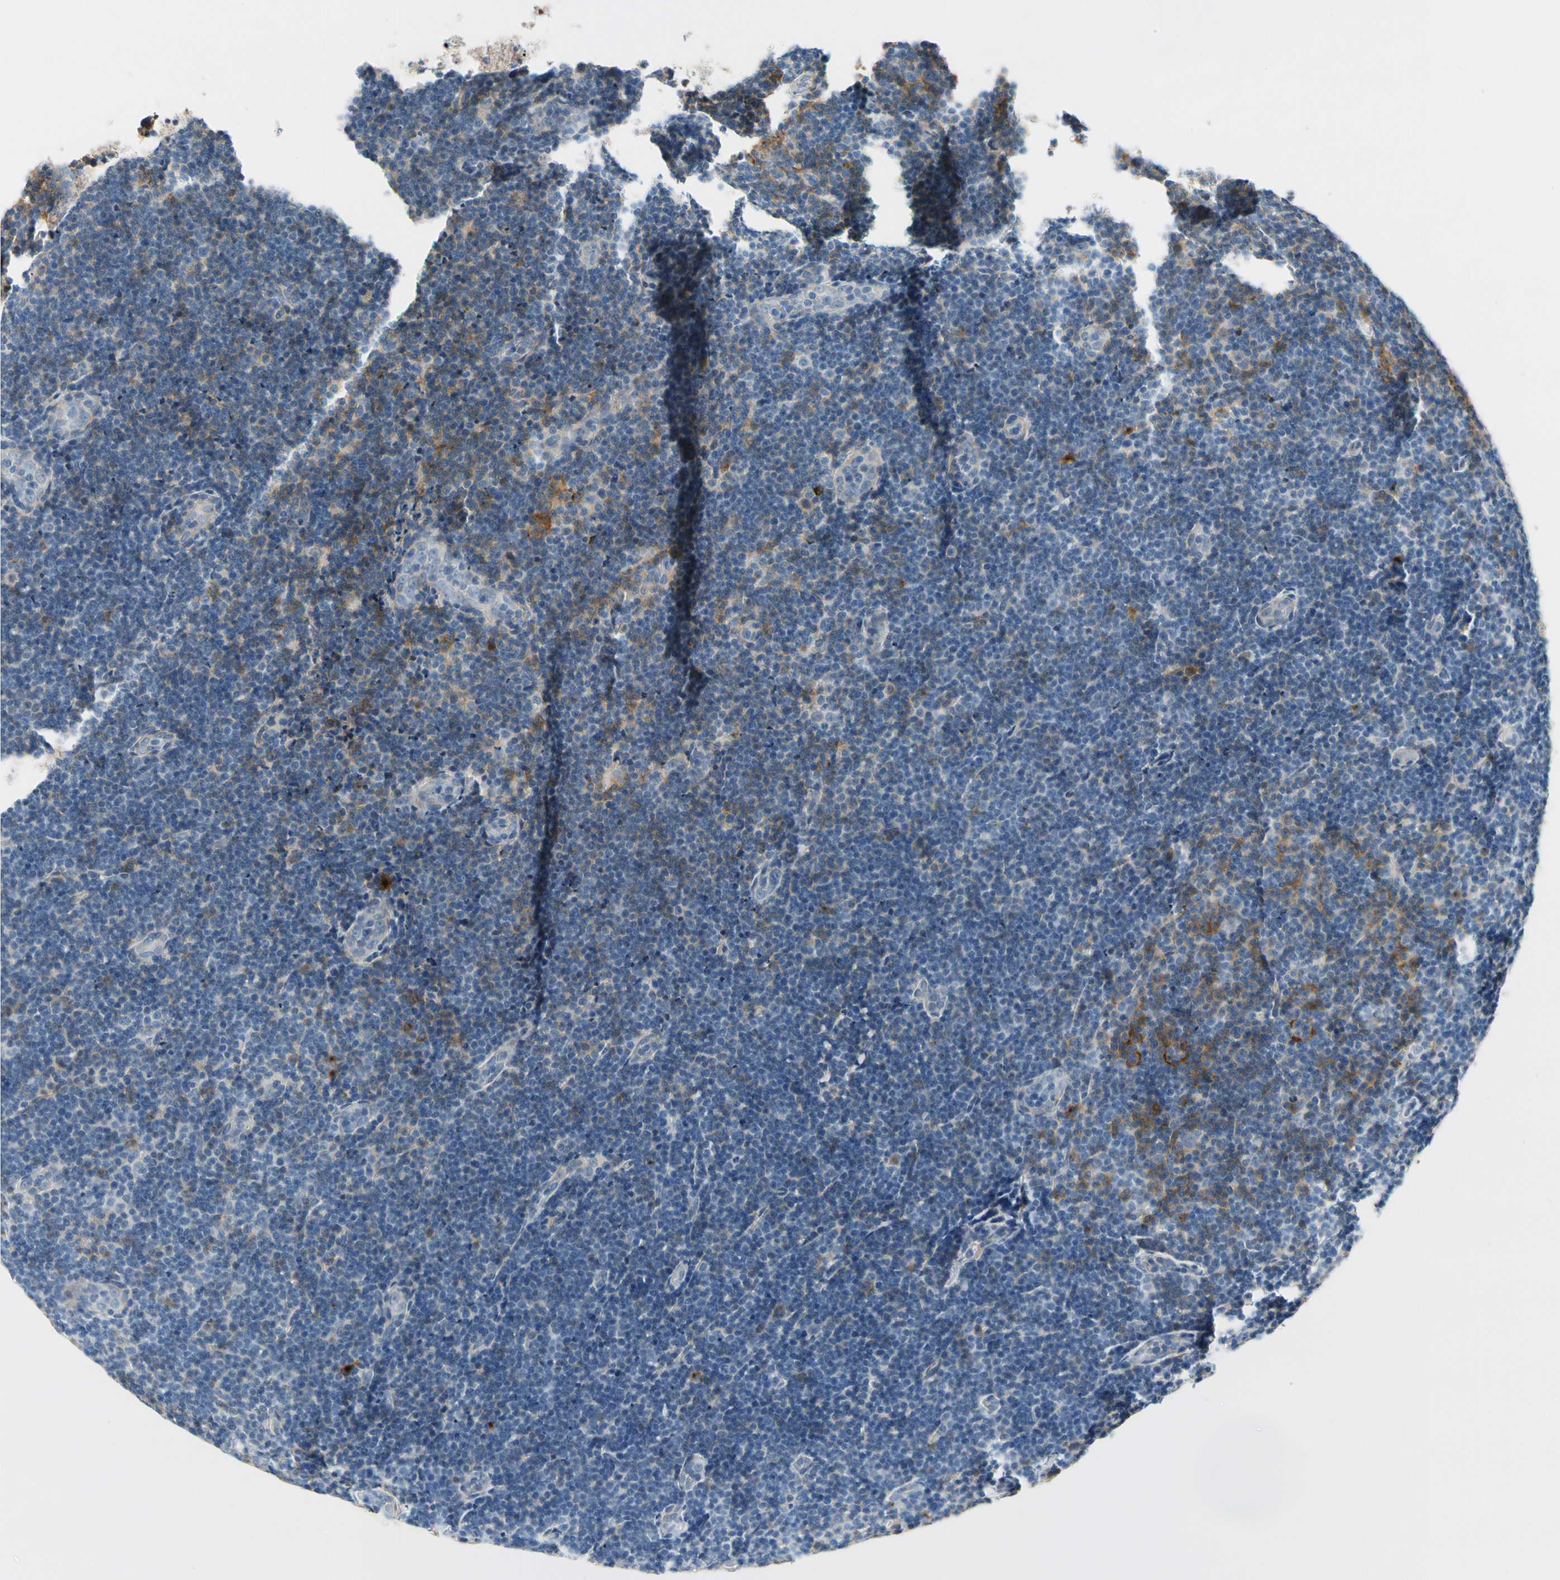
{"staining": {"intensity": "moderate", "quantity": "<25%", "location": "cytoplasmic/membranous"}, "tissue": "lymphoma", "cell_type": "Tumor cells", "image_type": "cancer", "snomed": [{"axis": "morphology", "description": "Malignant lymphoma, non-Hodgkin's type, Low grade"}, {"axis": "topography", "description": "Lymph node"}], "caption": "The histopathology image shows staining of malignant lymphoma, non-Hodgkin's type (low-grade), revealing moderate cytoplasmic/membranous protein staining (brown color) within tumor cells.", "gene": "FCER2", "patient": {"sex": "male", "age": 83}}